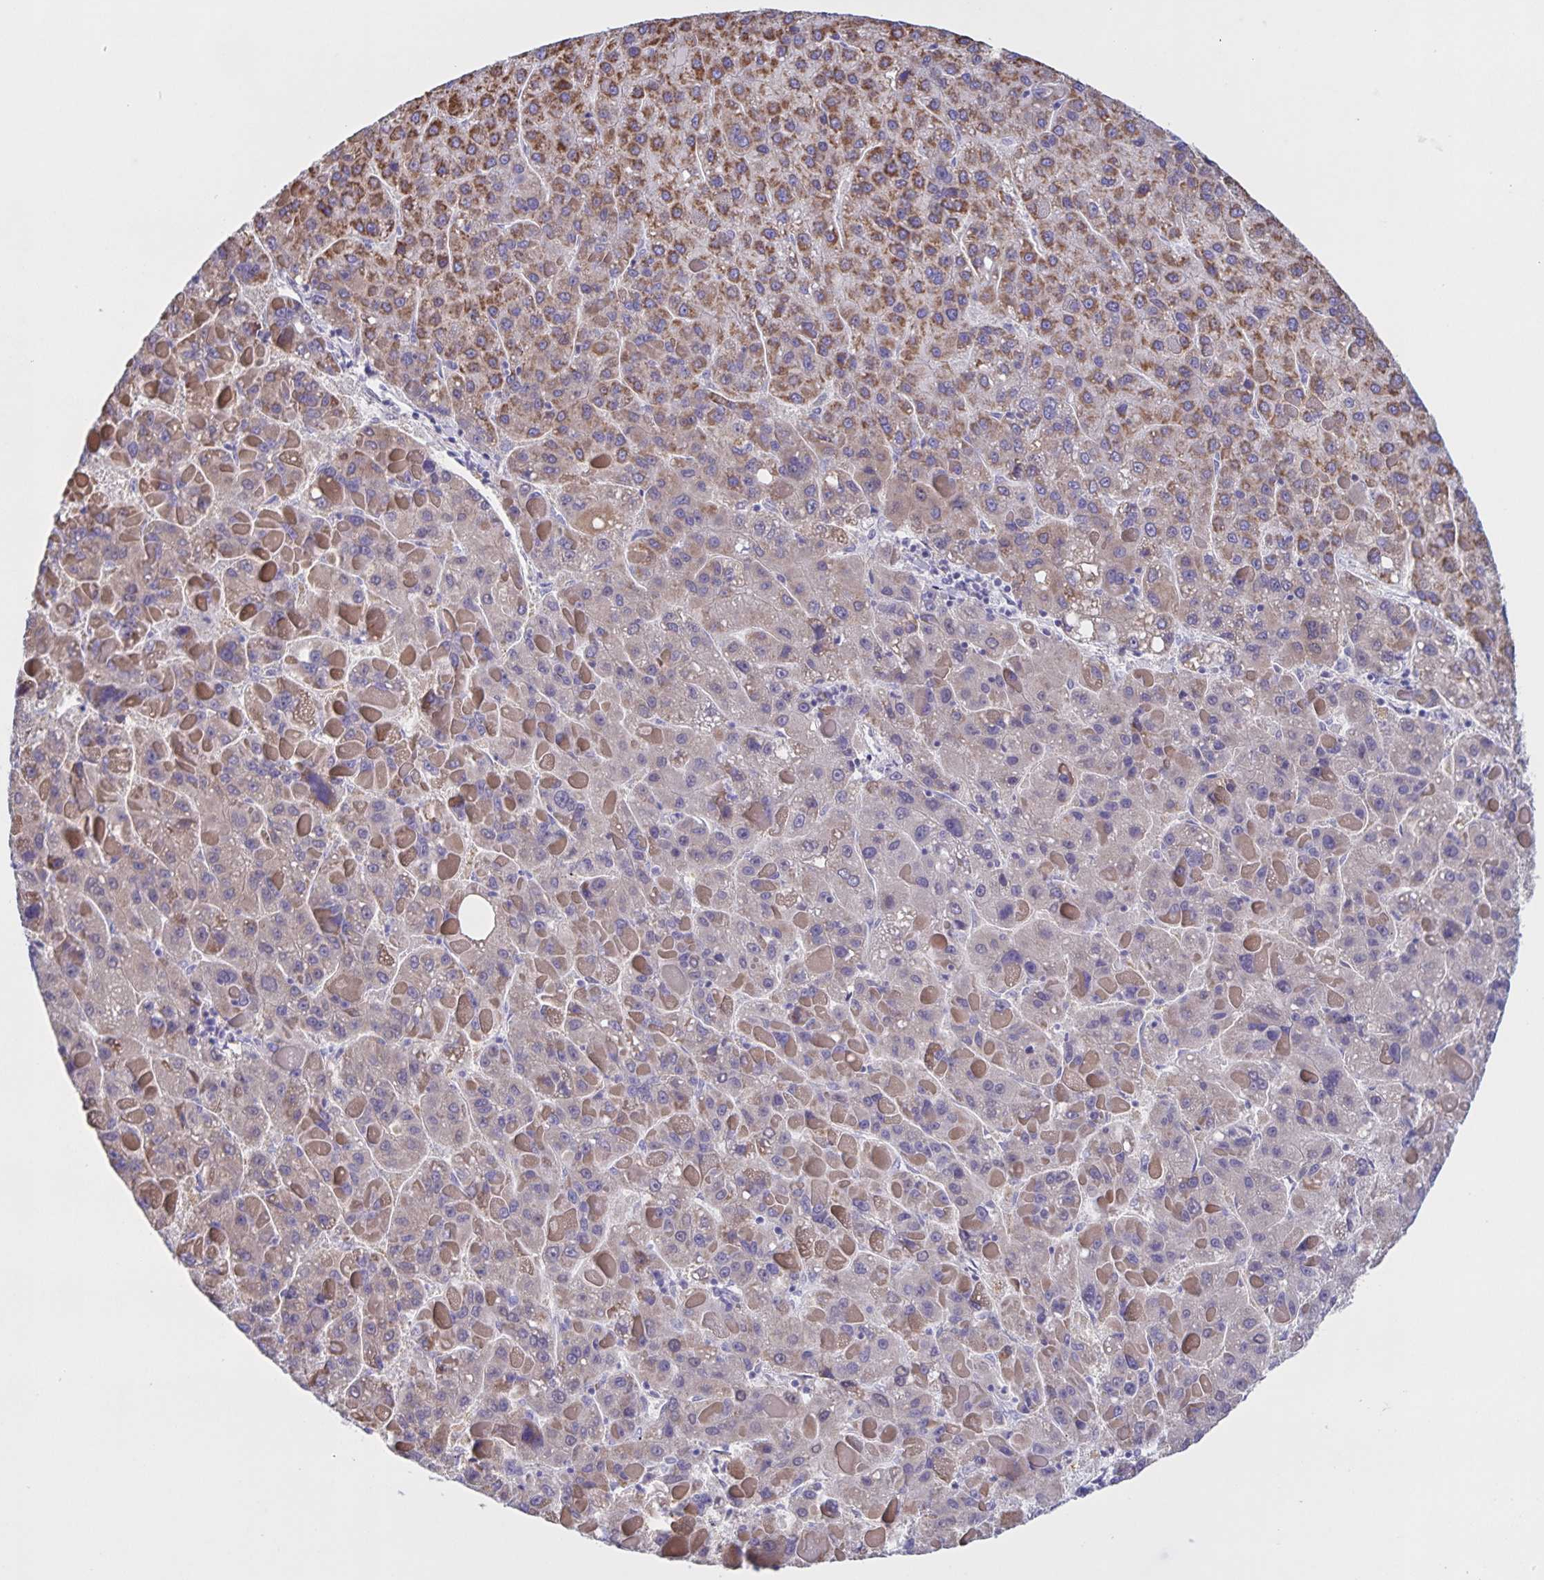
{"staining": {"intensity": "weak", "quantity": "<25%", "location": "cytoplasmic/membranous"}, "tissue": "liver cancer", "cell_type": "Tumor cells", "image_type": "cancer", "snomed": [{"axis": "morphology", "description": "Carcinoma, Hepatocellular, NOS"}, {"axis": "topography", "description": "Liver"}], "caption": "Immunohistochemistry (IHC) image of neoplastic tissue: liver cancer stained with DAB shows no significant protein positivity in tumor cells.", "gene": "DMGDH", "patient": {"sex": "female", "age": 82}}